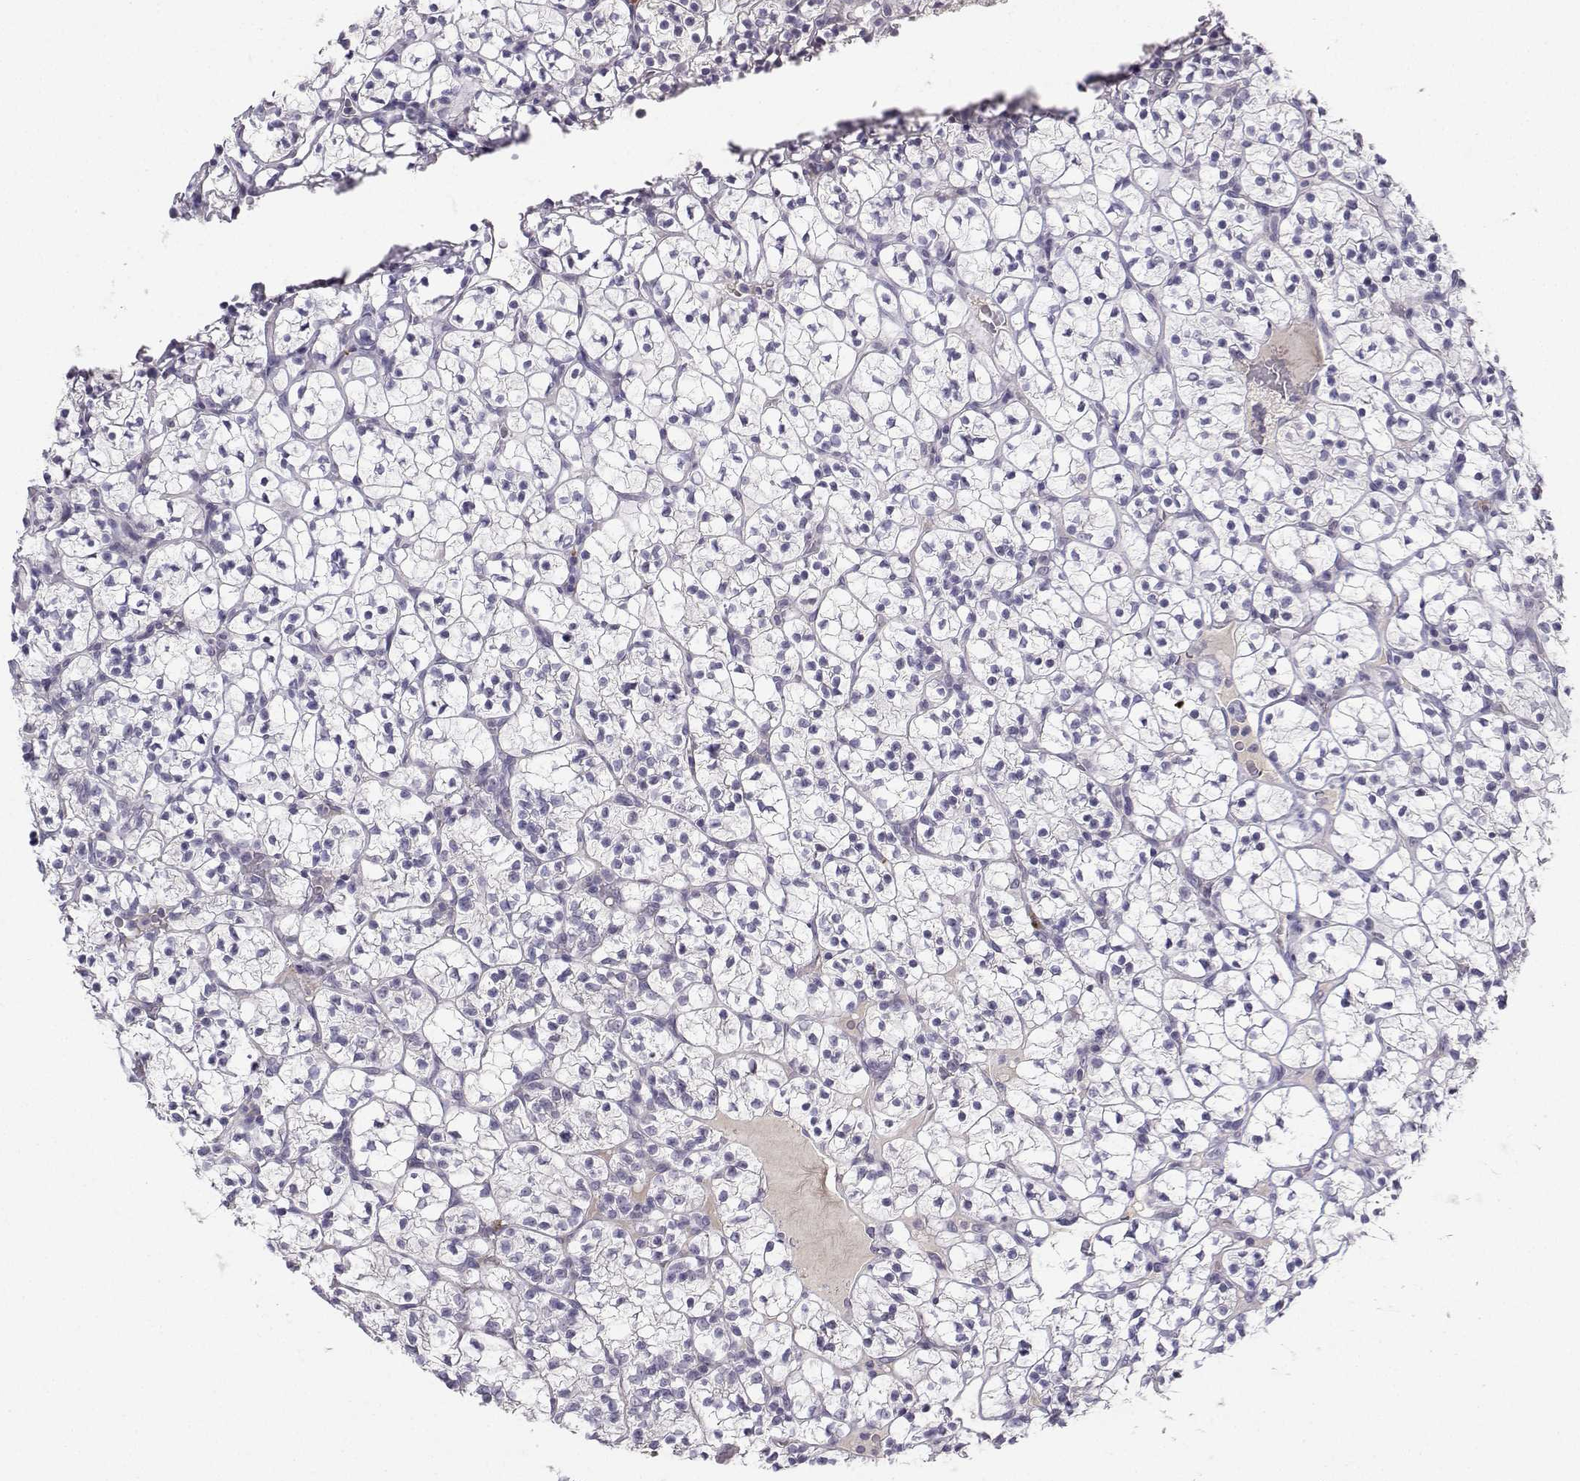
{"staining": {"intensity": "negative", "quantity": "none", "location": "none"}, "tissue": "renal cancer", "cell_type": "Tumor cells", "image_type": "cancer", "snomed": [{"axis": "morphology", "description": "Adenocarcinoma, NOS"}, {"axis": "topography", "description": "Kidney"}], "caption": "Protein analysis of renal cancer exhibits no significant positivity in tumor cells.", "gene": "CALY", "patient": {"sex": "female", "age": 89}}